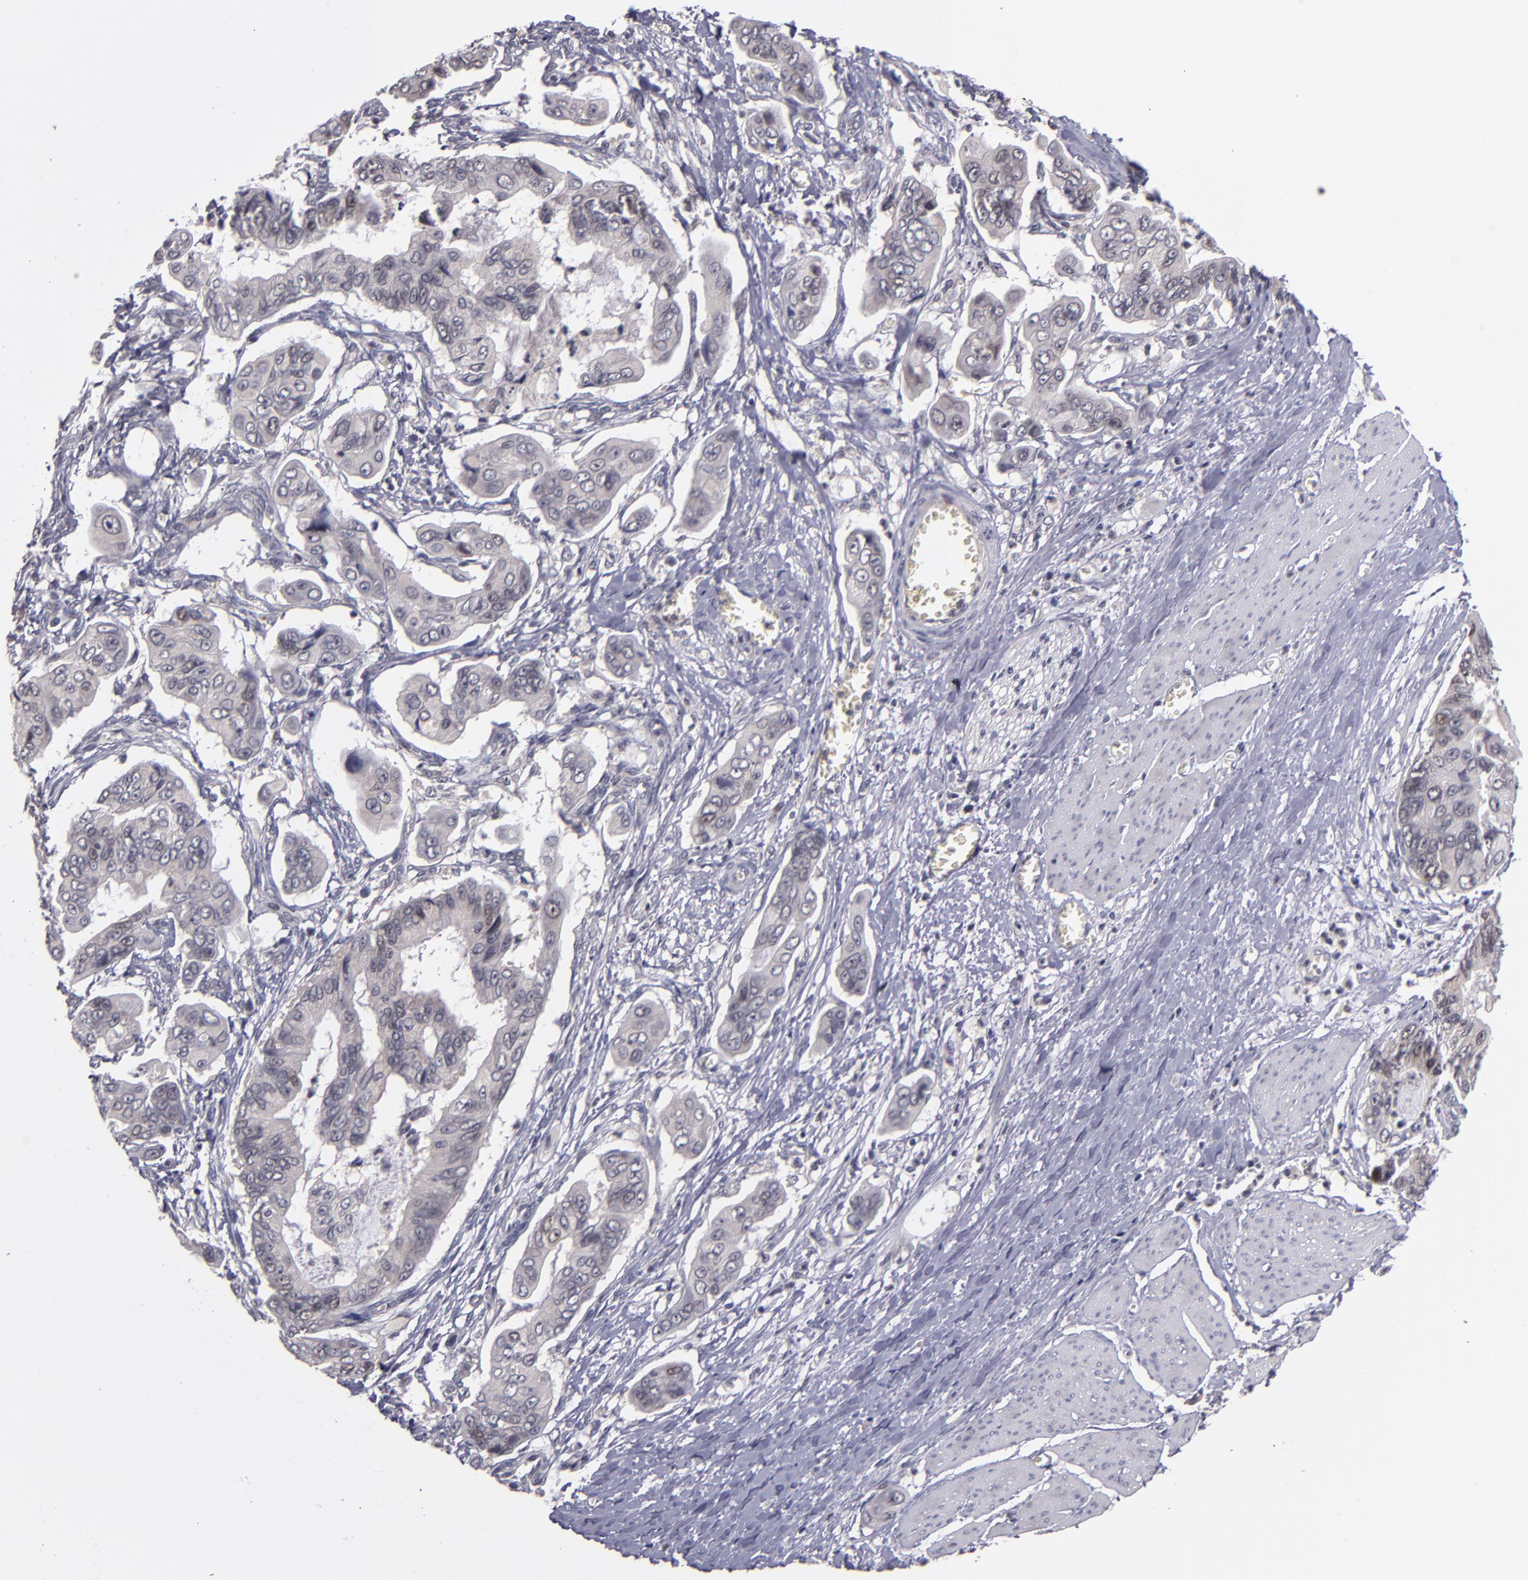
{"staining": {"intensity": "strong", "quantity": "<25%", "location": "nuclear"}, "tissue": "stomach cancer", "cell_type": "Tumor cells", "image_type": "cancer", "snomed": [{"axis": "morphology", "description": "Adenocarcinoma, NOS"}, {"axis": "topography", "description": "Stomach, upper"}], "caption": "Immunohistochemical staining of human stomach cancer (adenocarcinoma) exhibits strong nuclear protein staining in about <25% of tumor cells. The staining is performed using DAB (3,3'-diaminobenzidine) brown chromogen to label protein expression. The nuclei are counter-stained blue using hematoxylin.", "gene": "CDC7", "patient": {"sex": "male", "age": 80}}